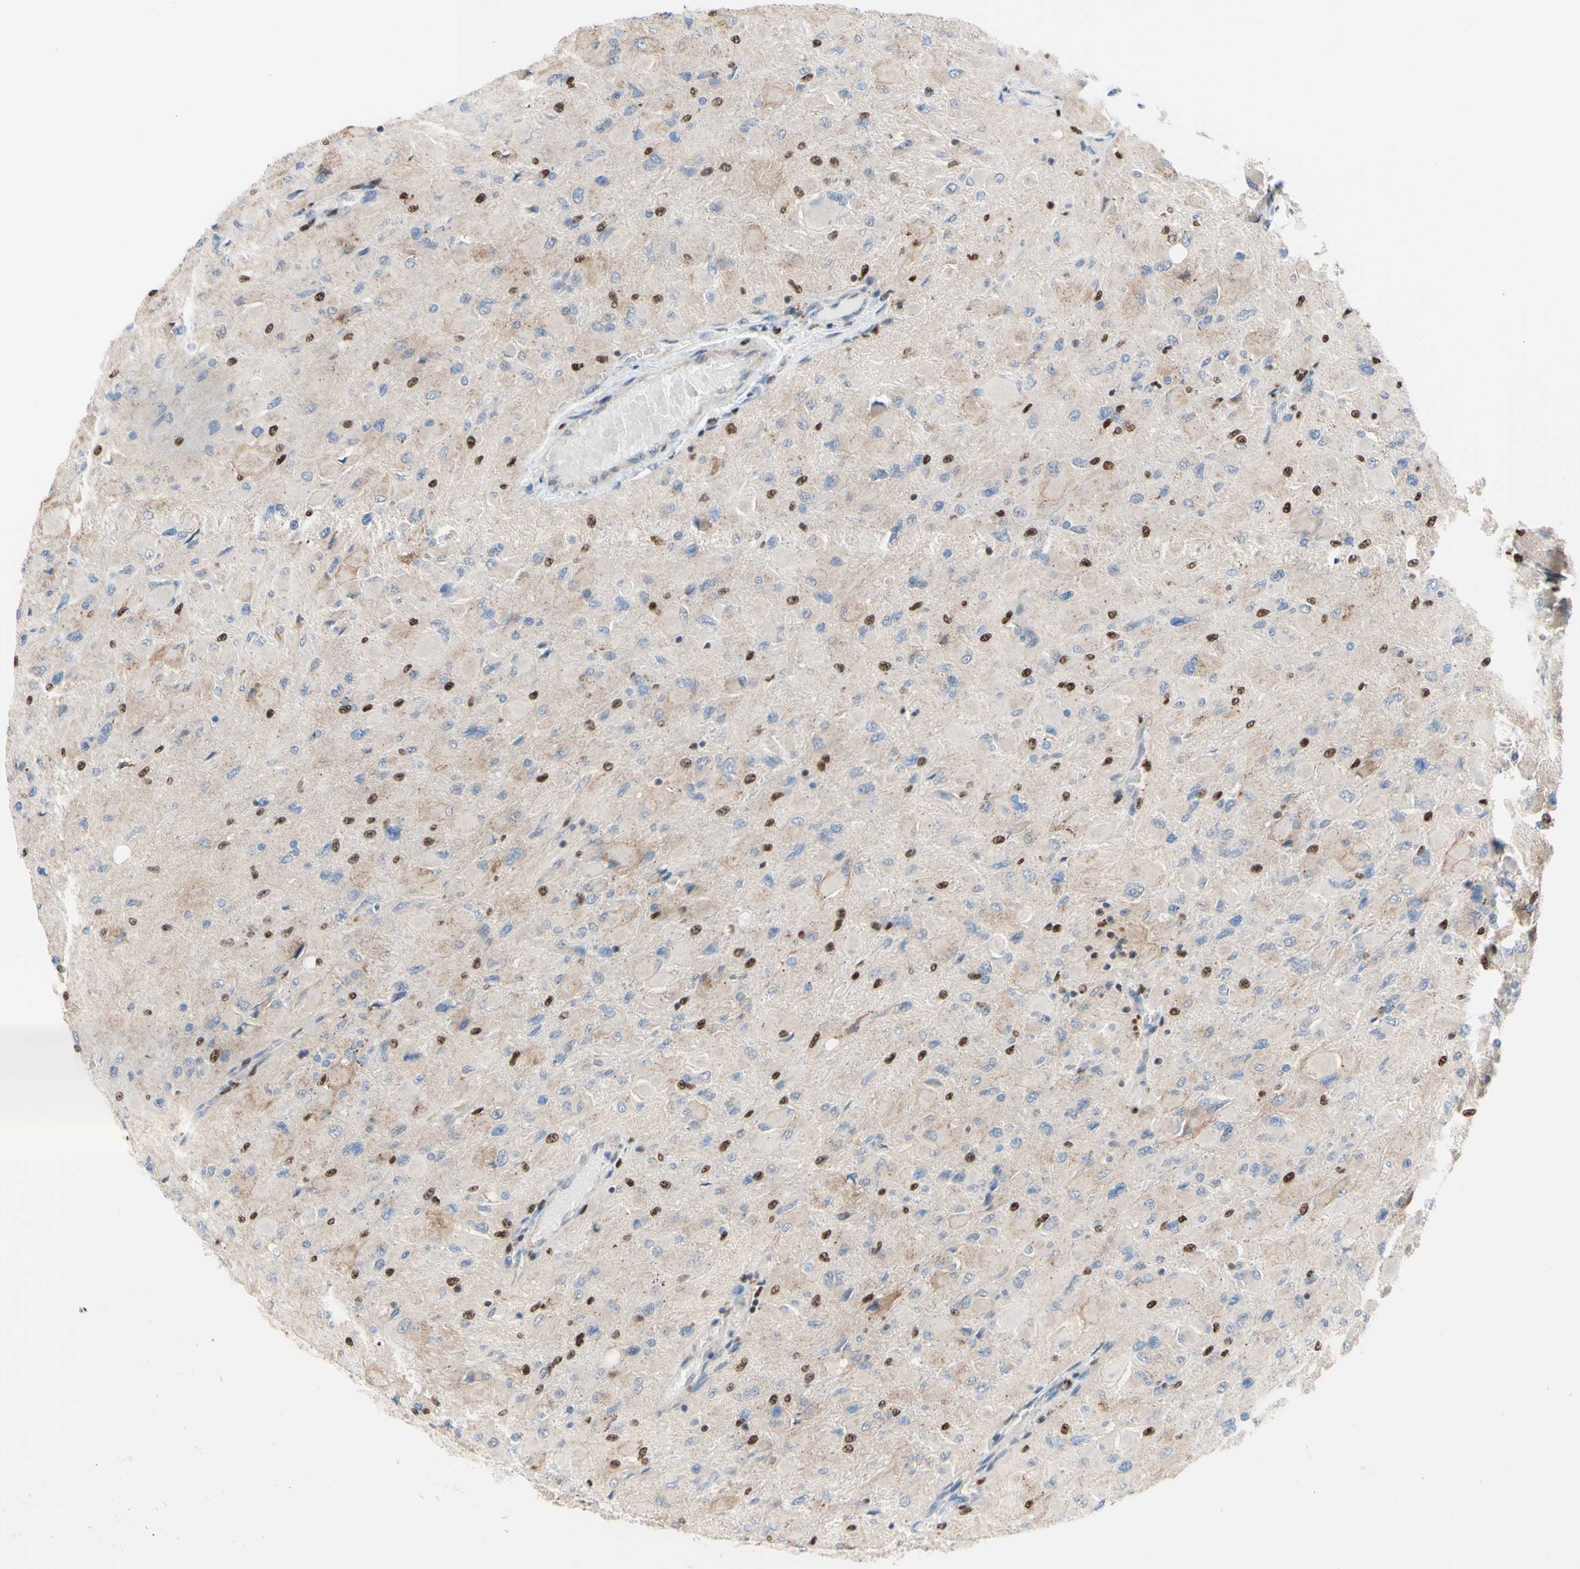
{"staining": {"intensity": "negative", "quantity": "none", "location": "none"}, "tissue": "glioma", "cell_type": "Tumor cells", "image_type": "cancer", "snomed": [{"axis": "morphology", "description": "Glioma, malignant, High grade"}, {"axis": "topography", "description": "Cerebral cortex"}], "caption": "Immunohistochemistry (IHC) of human glioma demonstrates no expression in tumor cells. (Brightfield microscopy of DAB (3,3'-diaminobenzidine) IHC at high magnification).", "gene": "EED", "patient": {"sex": "female", "age": 36}}